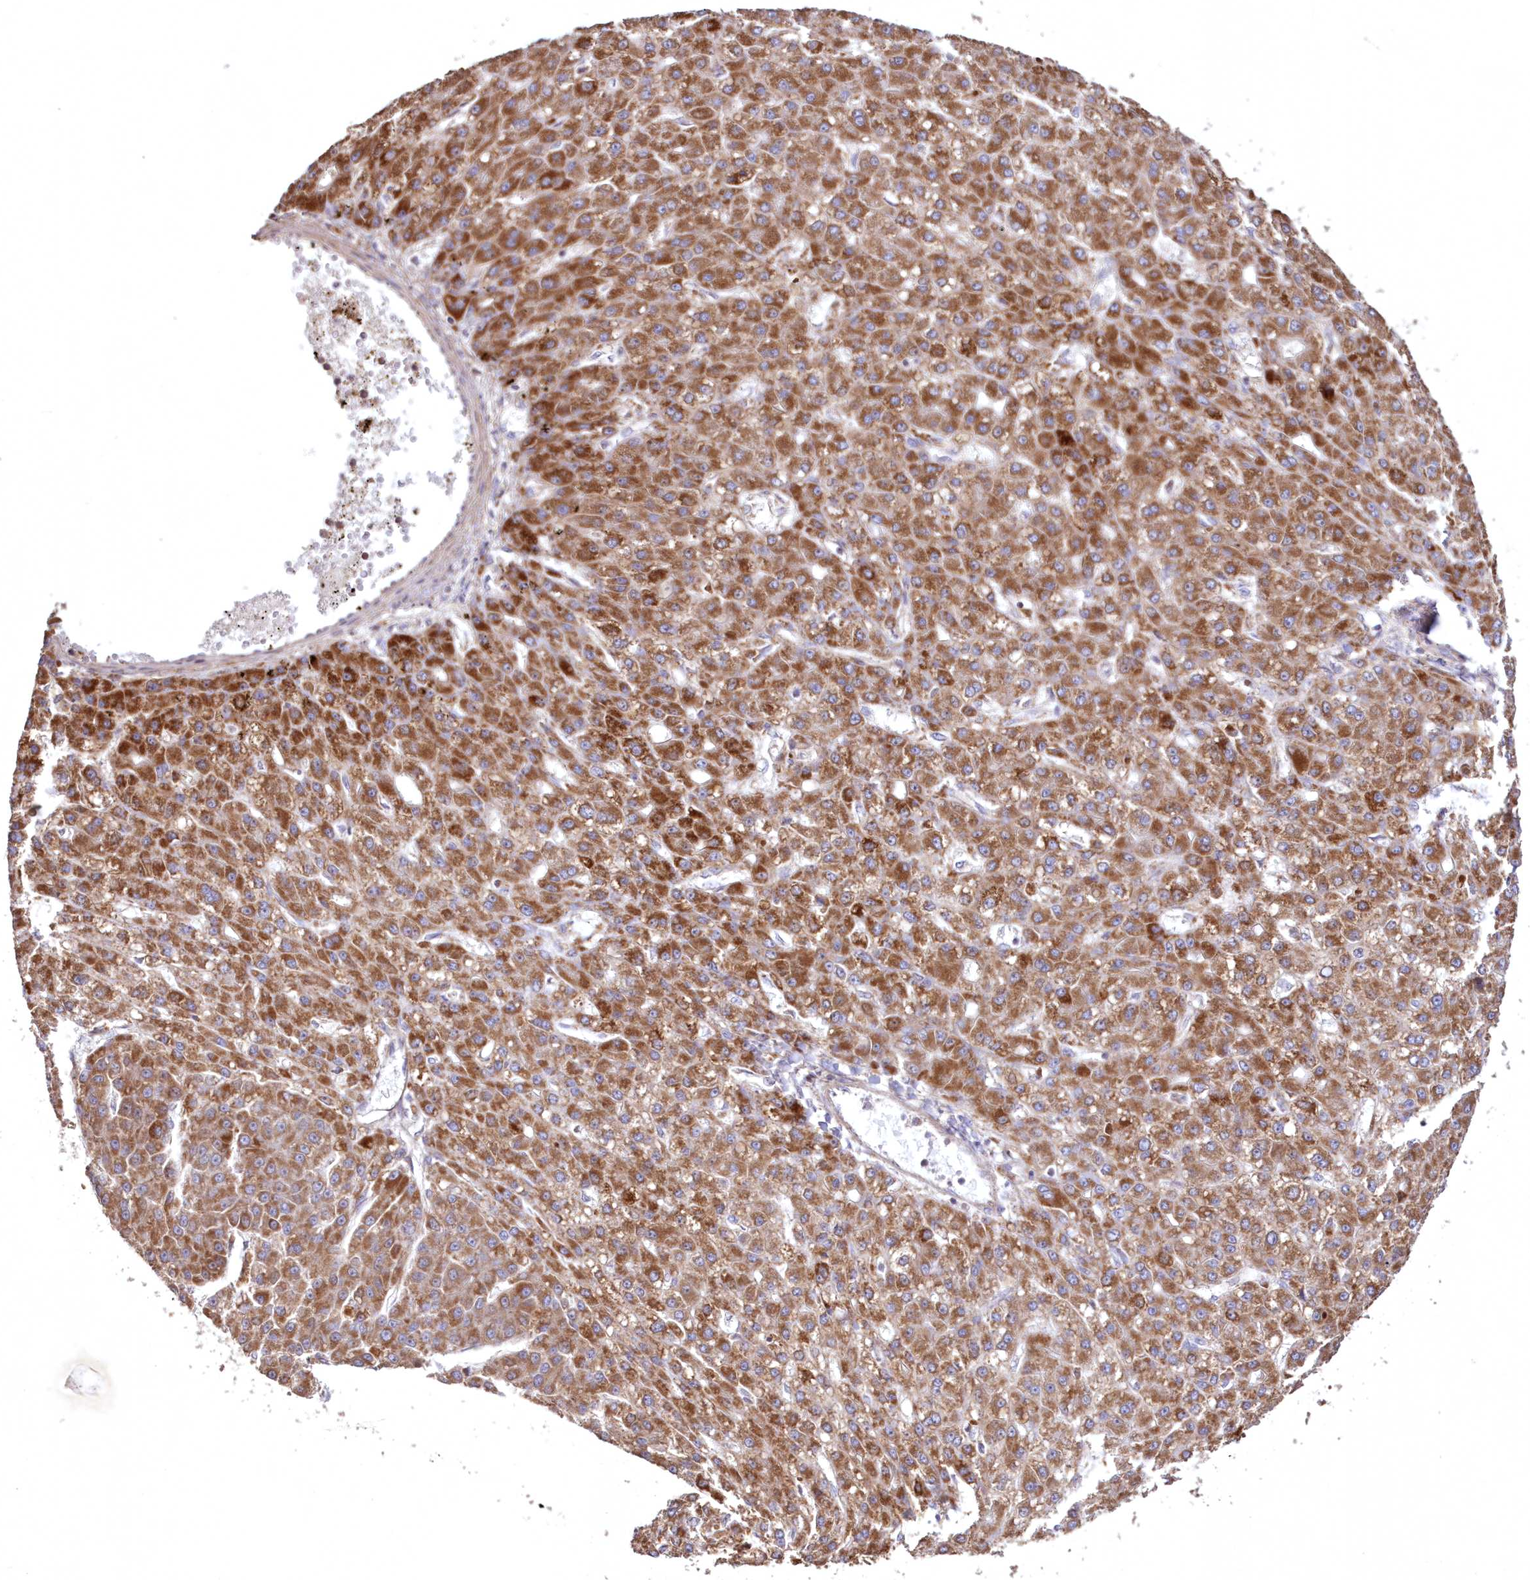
{"staining": {"intensity": "moderate", "quantity": ">75%", "location": "cytoplasmic/membranous"}, "tissue": "liver cancer", "cell_type": "Tumor cells", "image_type": "cancer", "snomed": [{"axis": "morphology", "description": "Carcinoma, Hepatocellular, NOS"}, {"axis": "topography", "description": "Liver"}], "caption": "Immunohistochemistry (IHC) image of neoplastic tissue: liver cancer (hepatocellular carcinoma) stained using immunohistochemistry (IHC) shows medium levels of moderate protein expression localized specifically in the cytoplasmic/membranous of tumor cells, appearing as a cytoplasmic/membranous brown color.", "gene": "HADHB", "patient": {"sex": "male", "age": 67}}